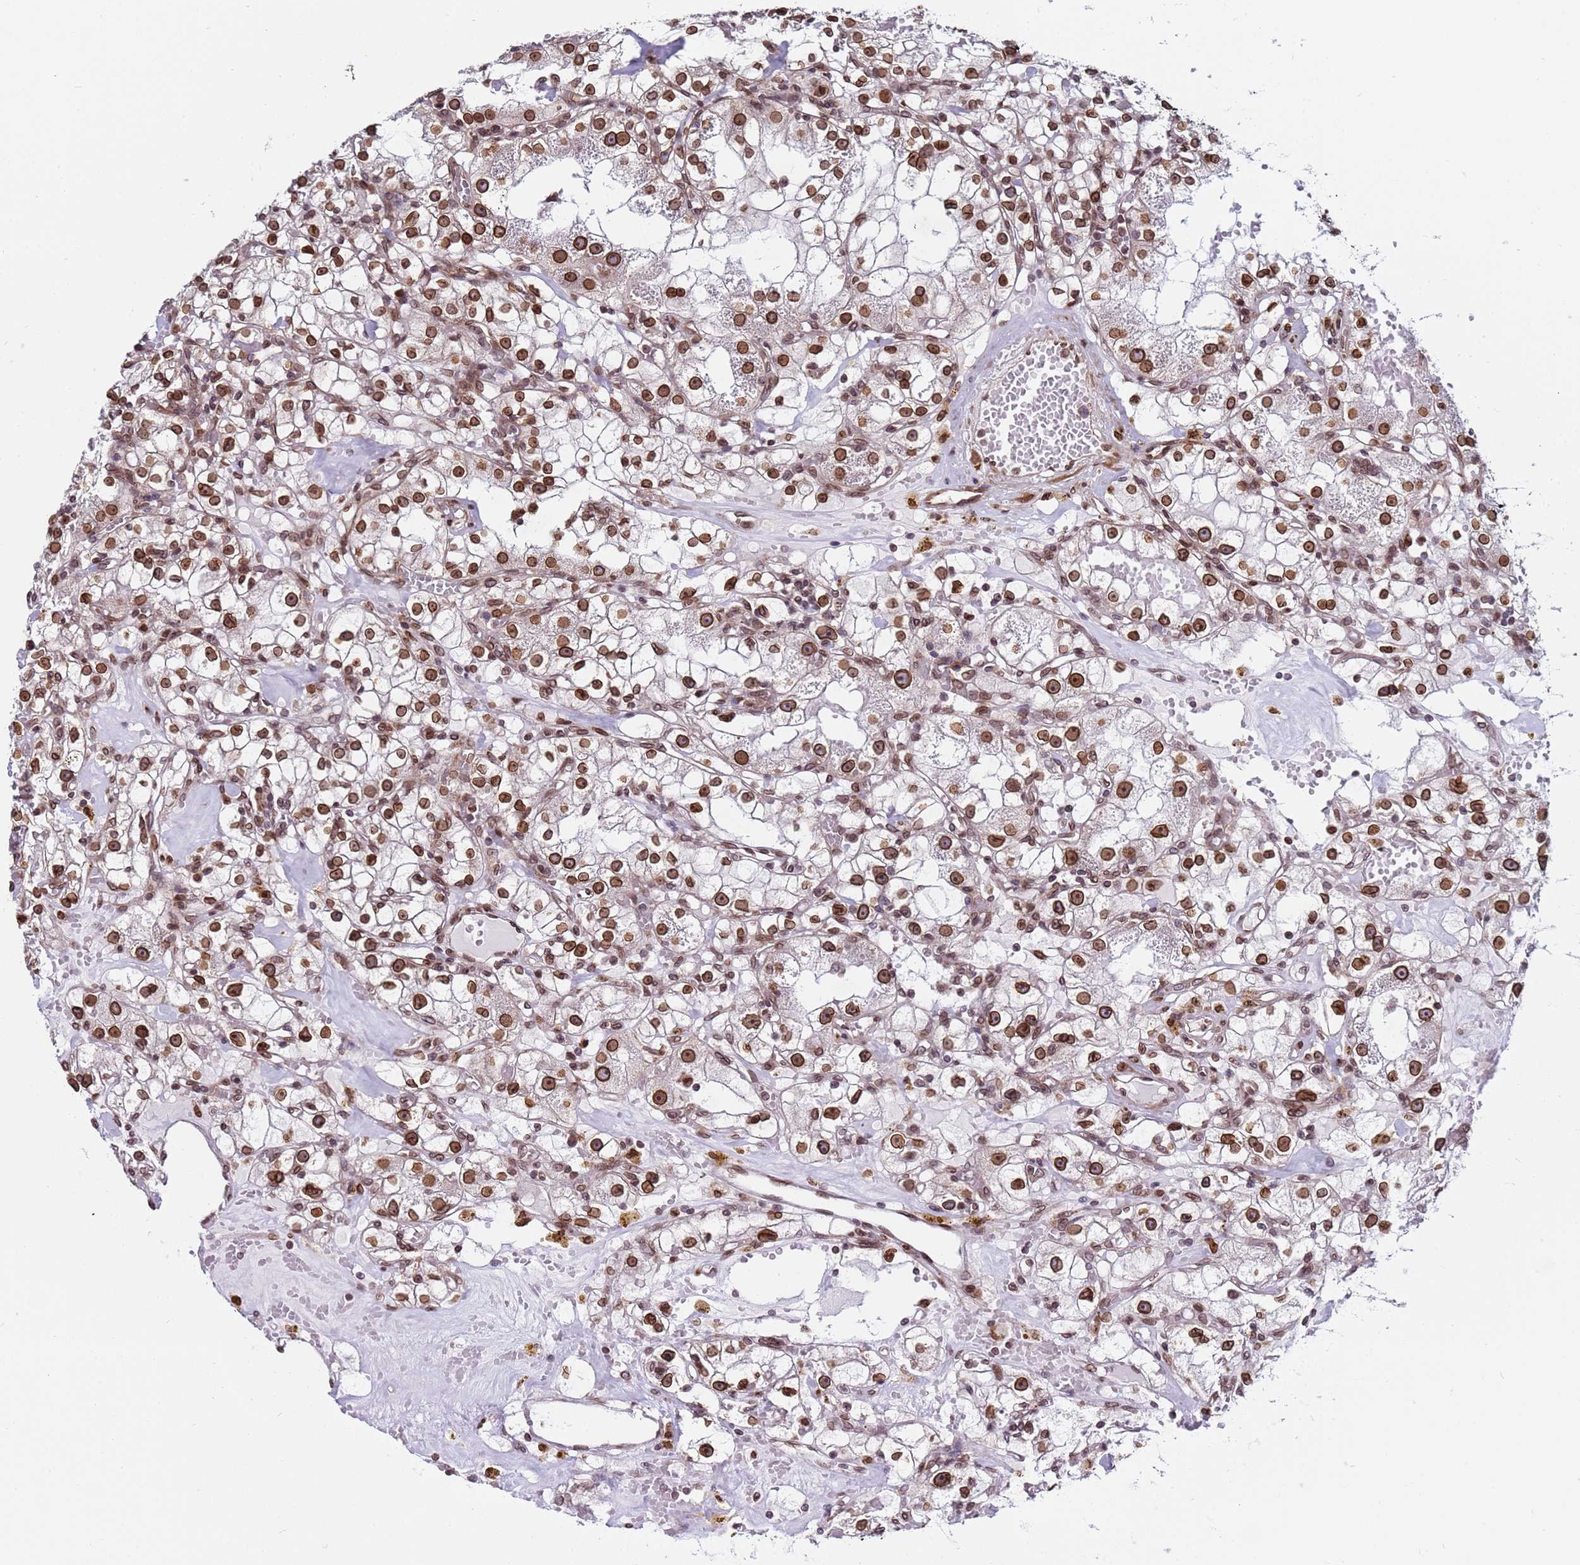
{"staining": {"intensity": "moderate", "quantity": ">75%", "location": "nuclear"}, "tissue": "renal cancer", "cell_type": "Tumor cells", "image_type": "cancer", "snomed": [{"axis": "morphology", "description": "Adenocarcinoma, NOS"}, {"axis": "topography", "description": "Kidney"}], "caption": "Brown immunohistochemical staining in human renal adenocarcinoma demonstrates moderate nuclear staining in about >75% of tumor cells. (DAB (3,3'-diaminobenzidine) = brown stain, brightfield microscopy at high magnification).", "gene": "TOR1AIP1", "patient": {"sex": "male", "age": 56}}